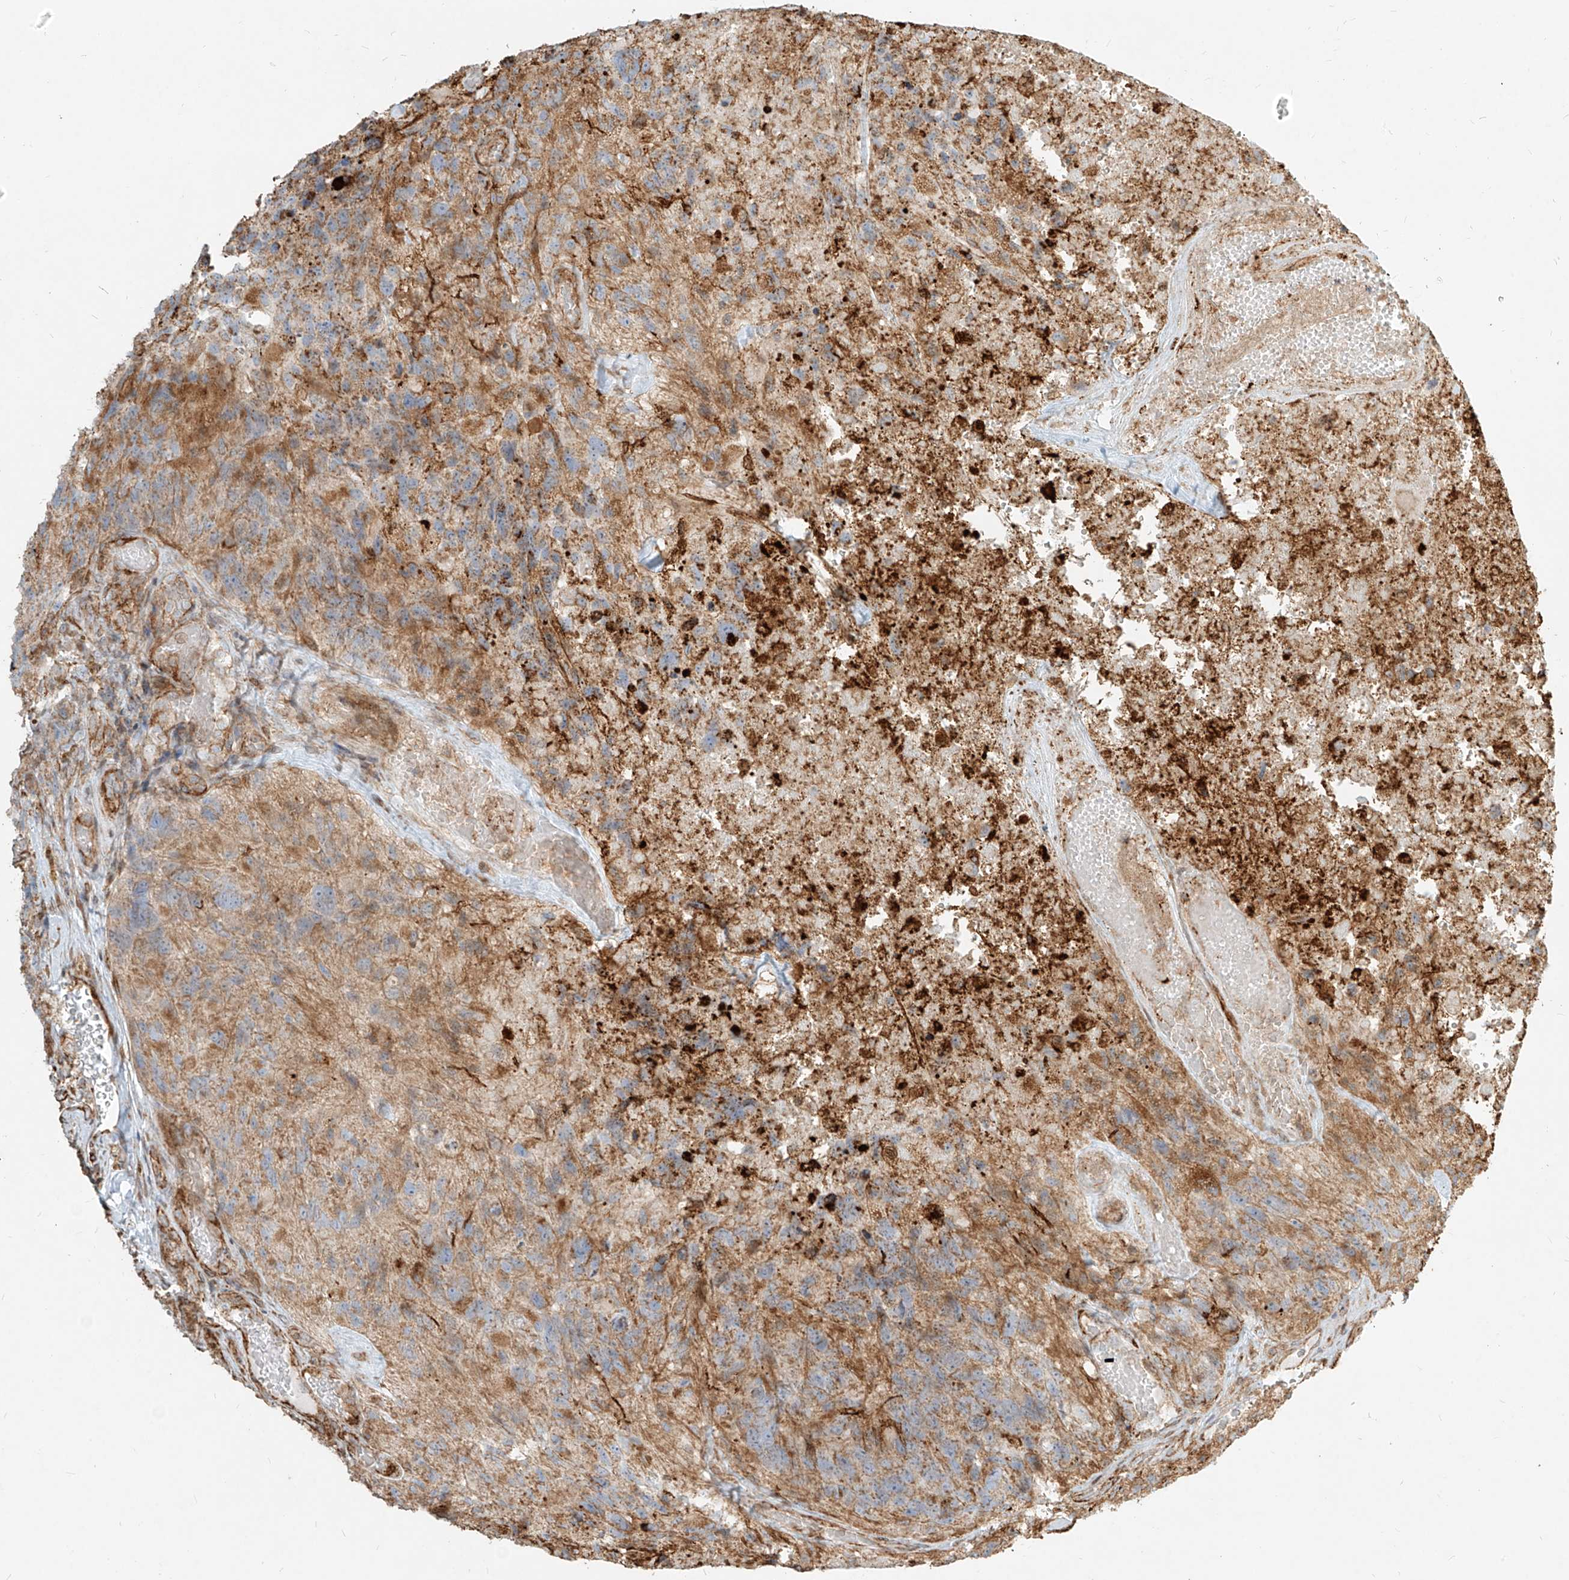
{"staining": {"intensity": "moderate", "quantity": "<25%", "location": "cytoplasmic/membranous"}, "tissue": "glioma", "cell_type": "Tumor cells", "image_type": "cancer", "snomed": [{"axis": "morphology", "description": "Glioma, malignant, High grade"}, {"axis": "topography", "description": "Brain"}], "caption": "This micrograph reveals malignant high-grade glioma stained with immunohistochemistry to label a protein in brown. The cytoplasmic/membranous of tumor cells show moderate positivity for the protein. Nuclei are counter-stained blue.", "gene": "MTX2", "patient": {"sex": "male", "age": 69}}